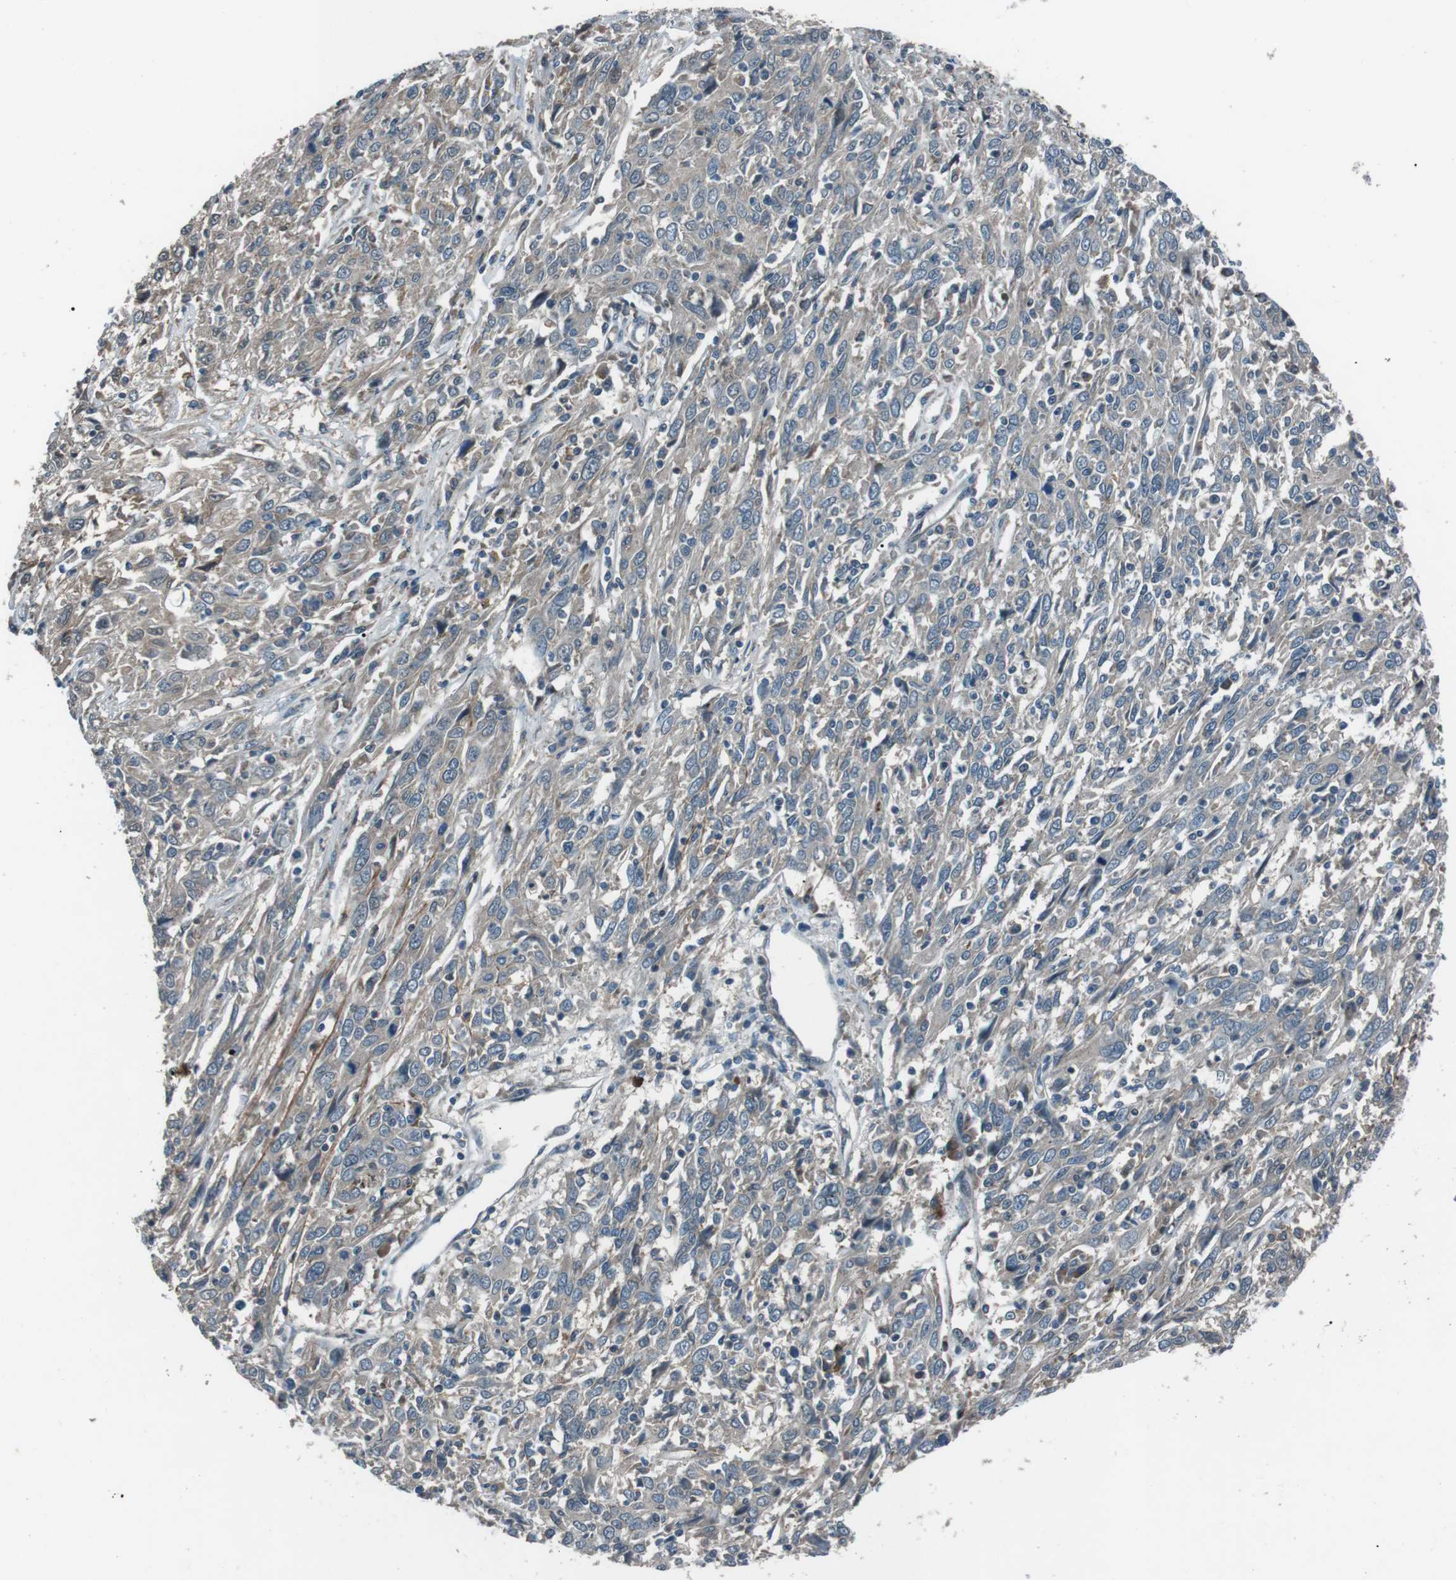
{"staining": {"intensity": "weak", "quantity": "25%-75%", "location": "cytoplasmic/membranous"}, "tissue": "cervical cancer", "cell_type": "Tumor cells", "image_type": "cancer", "snomed": [{"axis": "morphology", "description": "Squamous cell carcinoma, NOS"}, {"axis": "topography", "description": "Cervix"}], "caption": "Cervical cancer (squamous cell carcinoma) stained with a protein marker shows weak staining in tumor cells.", "gene": "LRIG2", "patient": {"sex": "female", "age": 46}}